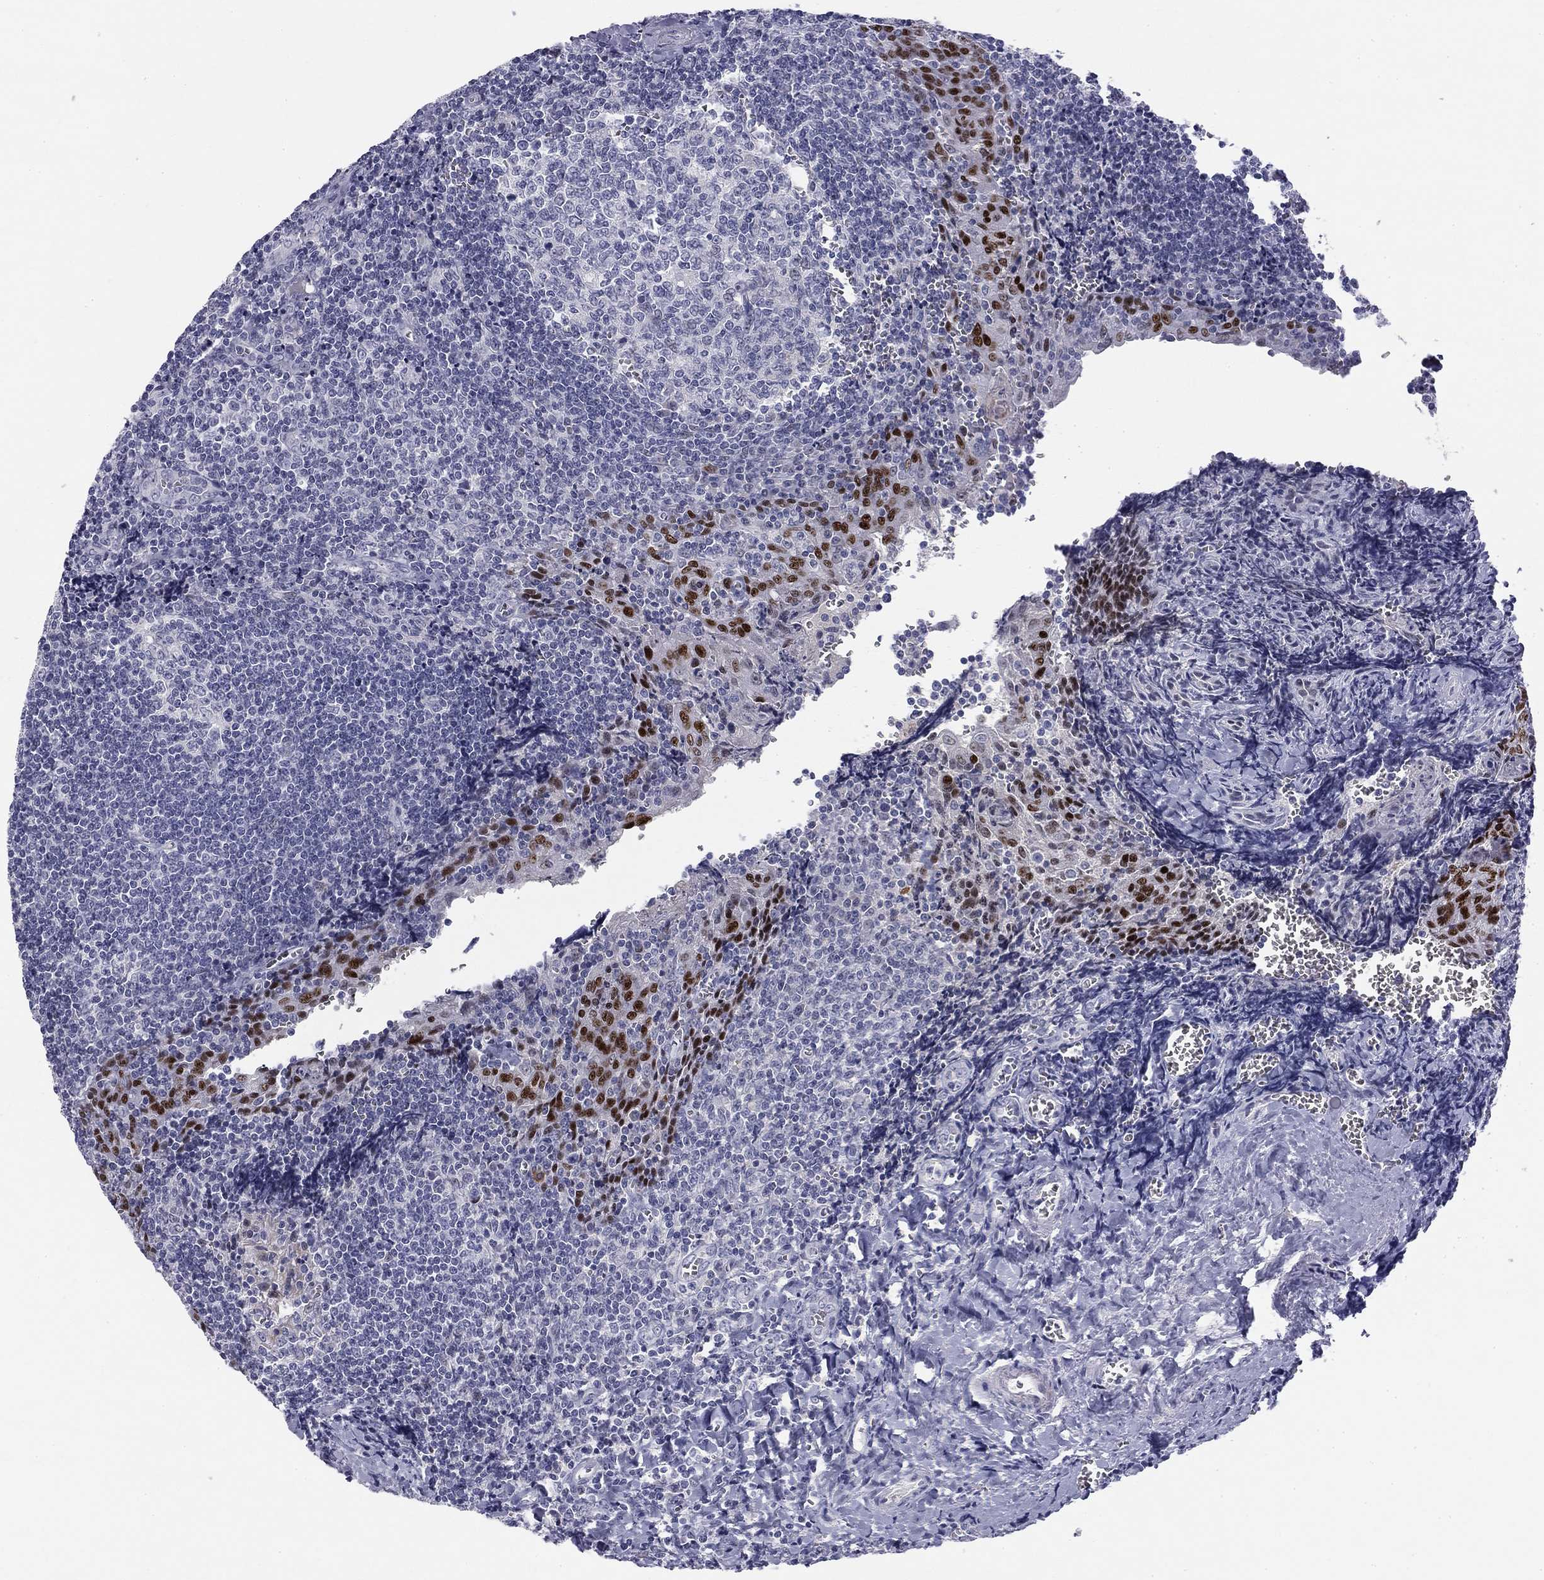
{"staining": {"intensity": "negative", "quantity": "none", "location": "none"}, "tissue": "tonsil", "cell_type": "Germinal center cells", "image_type": "normal", "snomed": [{"axis": "morphology", "description": "Normal tissue, NOS"}, {"axis": "morphology", "description": "Inflammation, NOS"}, {"axis": "topography", "description": "Tonsil"}], "caption": "A histopathology image of tonsil stained for a protein displays no brown staining in germinal center cells.", "gene": "TFAP2B", "patient": {"sex": "female", "age": 31}}